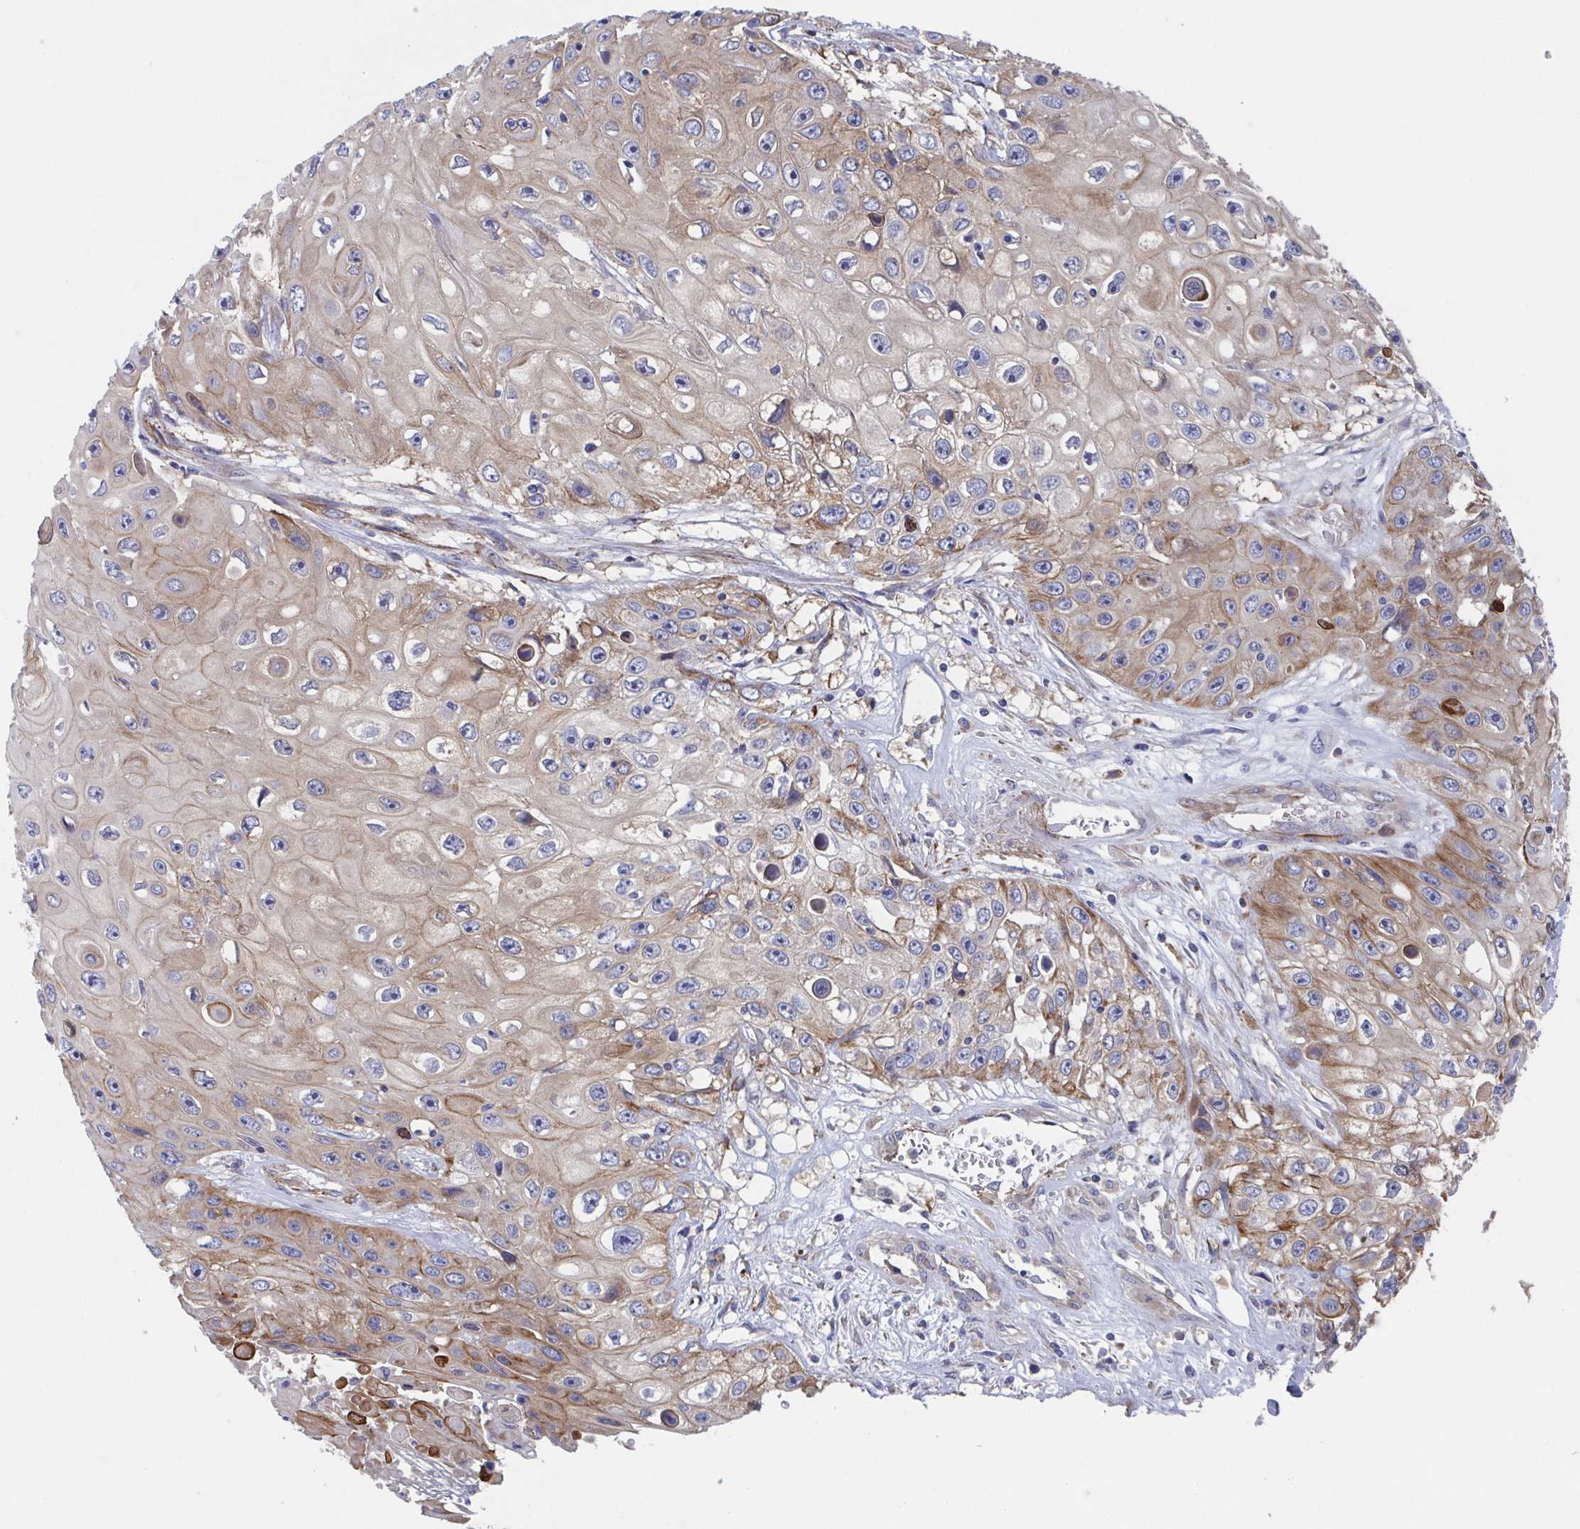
{"staining": {"intensity": "moderate", "quantity": "25%-75%", "location": "cytoplasmic/membranous"}, "tissue": "skin cancer", "cell_type": "Tumor cells", "image_type": "cancer", "snomed": [{"axis": "morphology", "description": "Squamous cell carcinoma, NOS"}, {"axis": "topography", "description": "Skin"}], "caption": "High-magnification brightfield microscopy of skin cancer stained with DAB (3,3'-diaminobenzidine) (brown) and counterstained with hematoxylin (blue). tumor cells exhibit moderate cytoplasmic/membranous staining is identified in approximately25%-75% of cells. (DAB IHC, brown staining for protein, blue staining for nuclei).", "gene": "KLC3", "patient": {"sex": "male", "age": 82}}